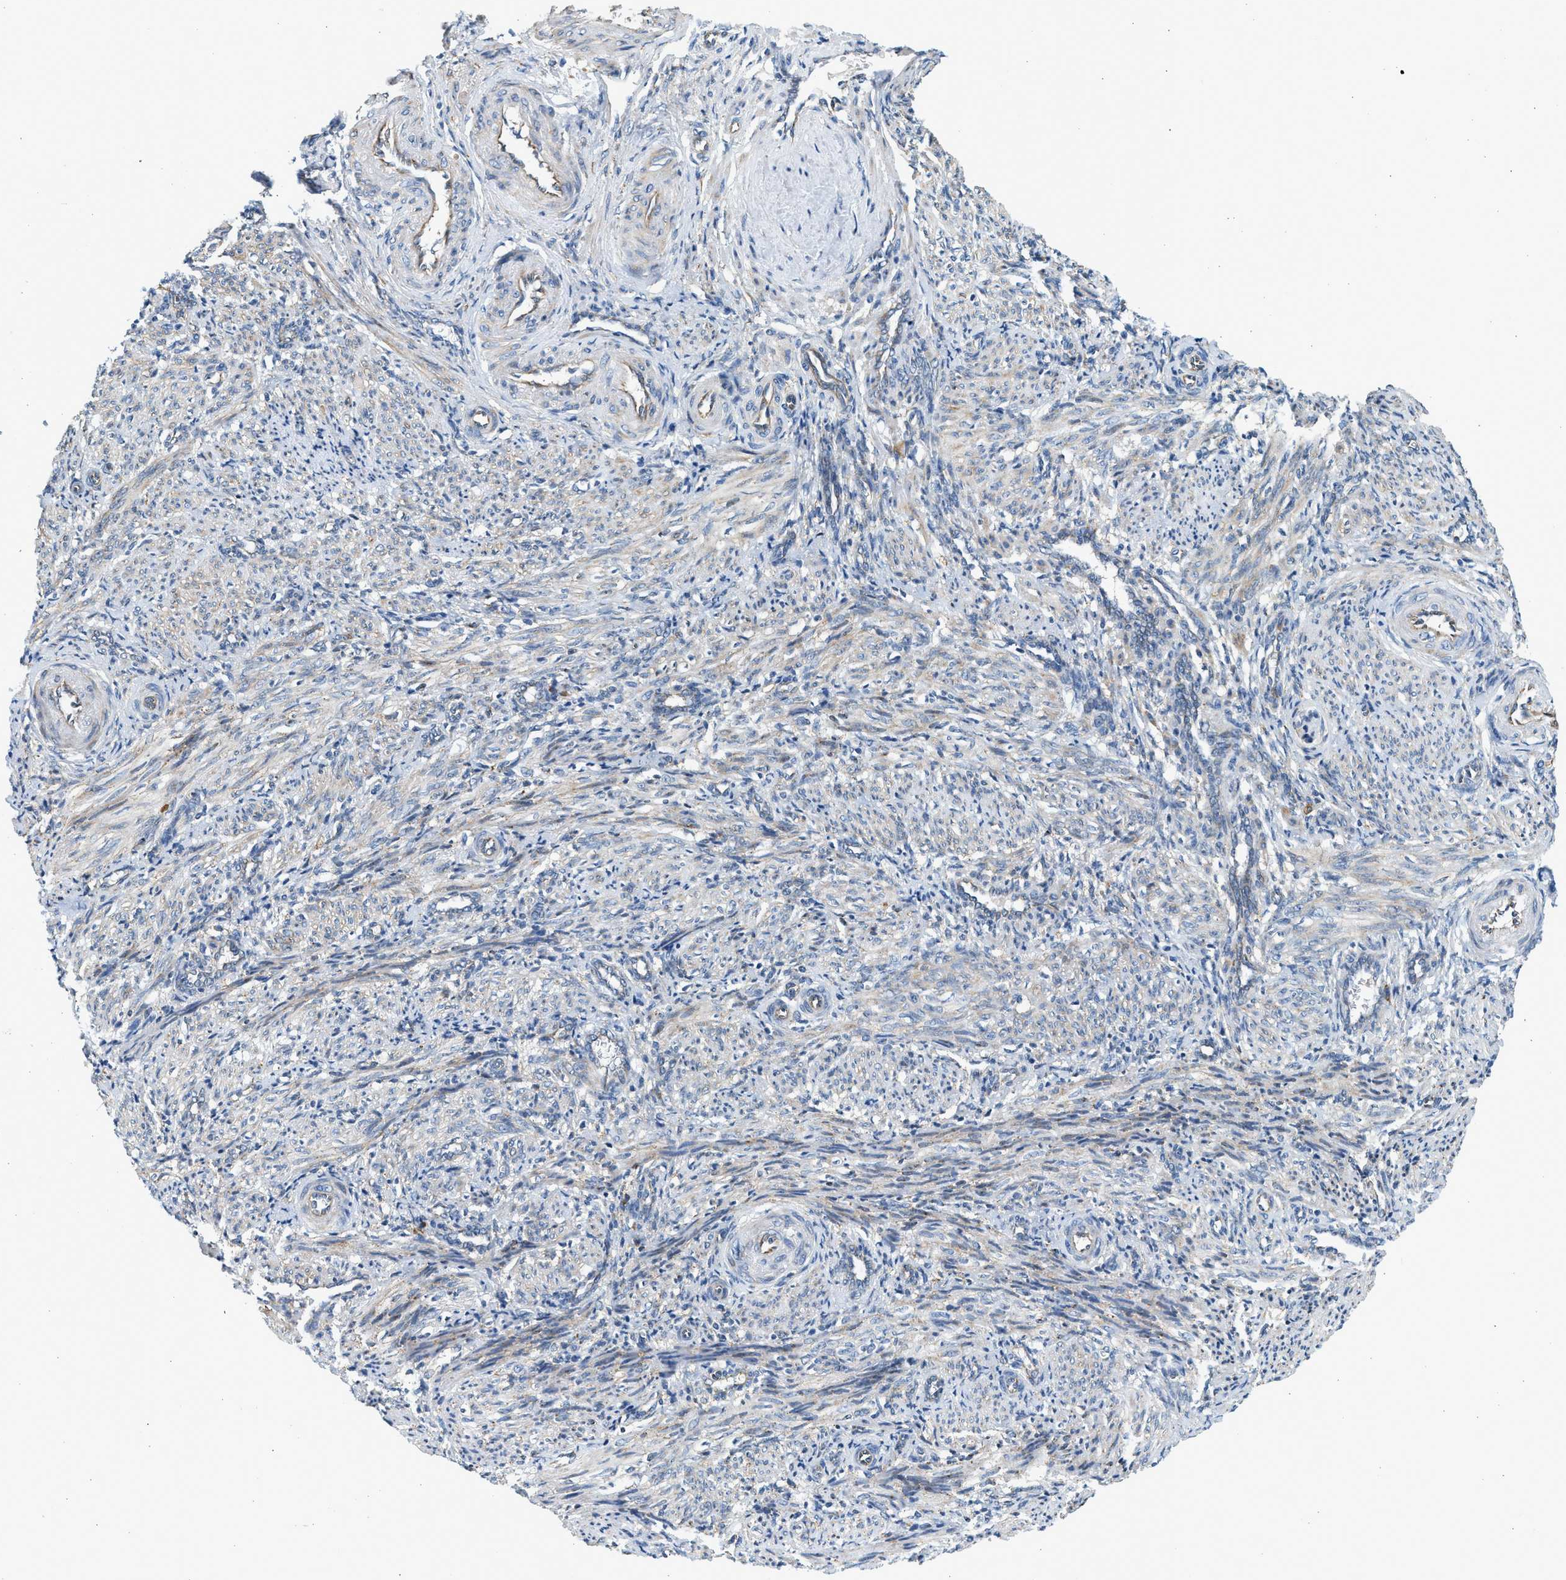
{"staining": {"intensity": "weak", "quantity": "25%-75%", "location": "cytoplasmic/membranous"}, "tissue": "smooth muscle", "cell_type": "Smooth muscle cells", "image_type": "normal", "snomed": [{"axis": "morphology", "description": "Normal tissue, NOS"}, {"axis": "topography", "description": "Endometrium"}], "caption": "Weak cytoplasmic/membranous staining is seen in about 25%-75% of smooth muscle cells in normal smooth muscle. Using DAB (brown) and hematoxylin (blue) stains, captured at high magnification using brightfield microscopy.", "gene": "CNTN6", "patient": {"sex": "female", "age": 33}}